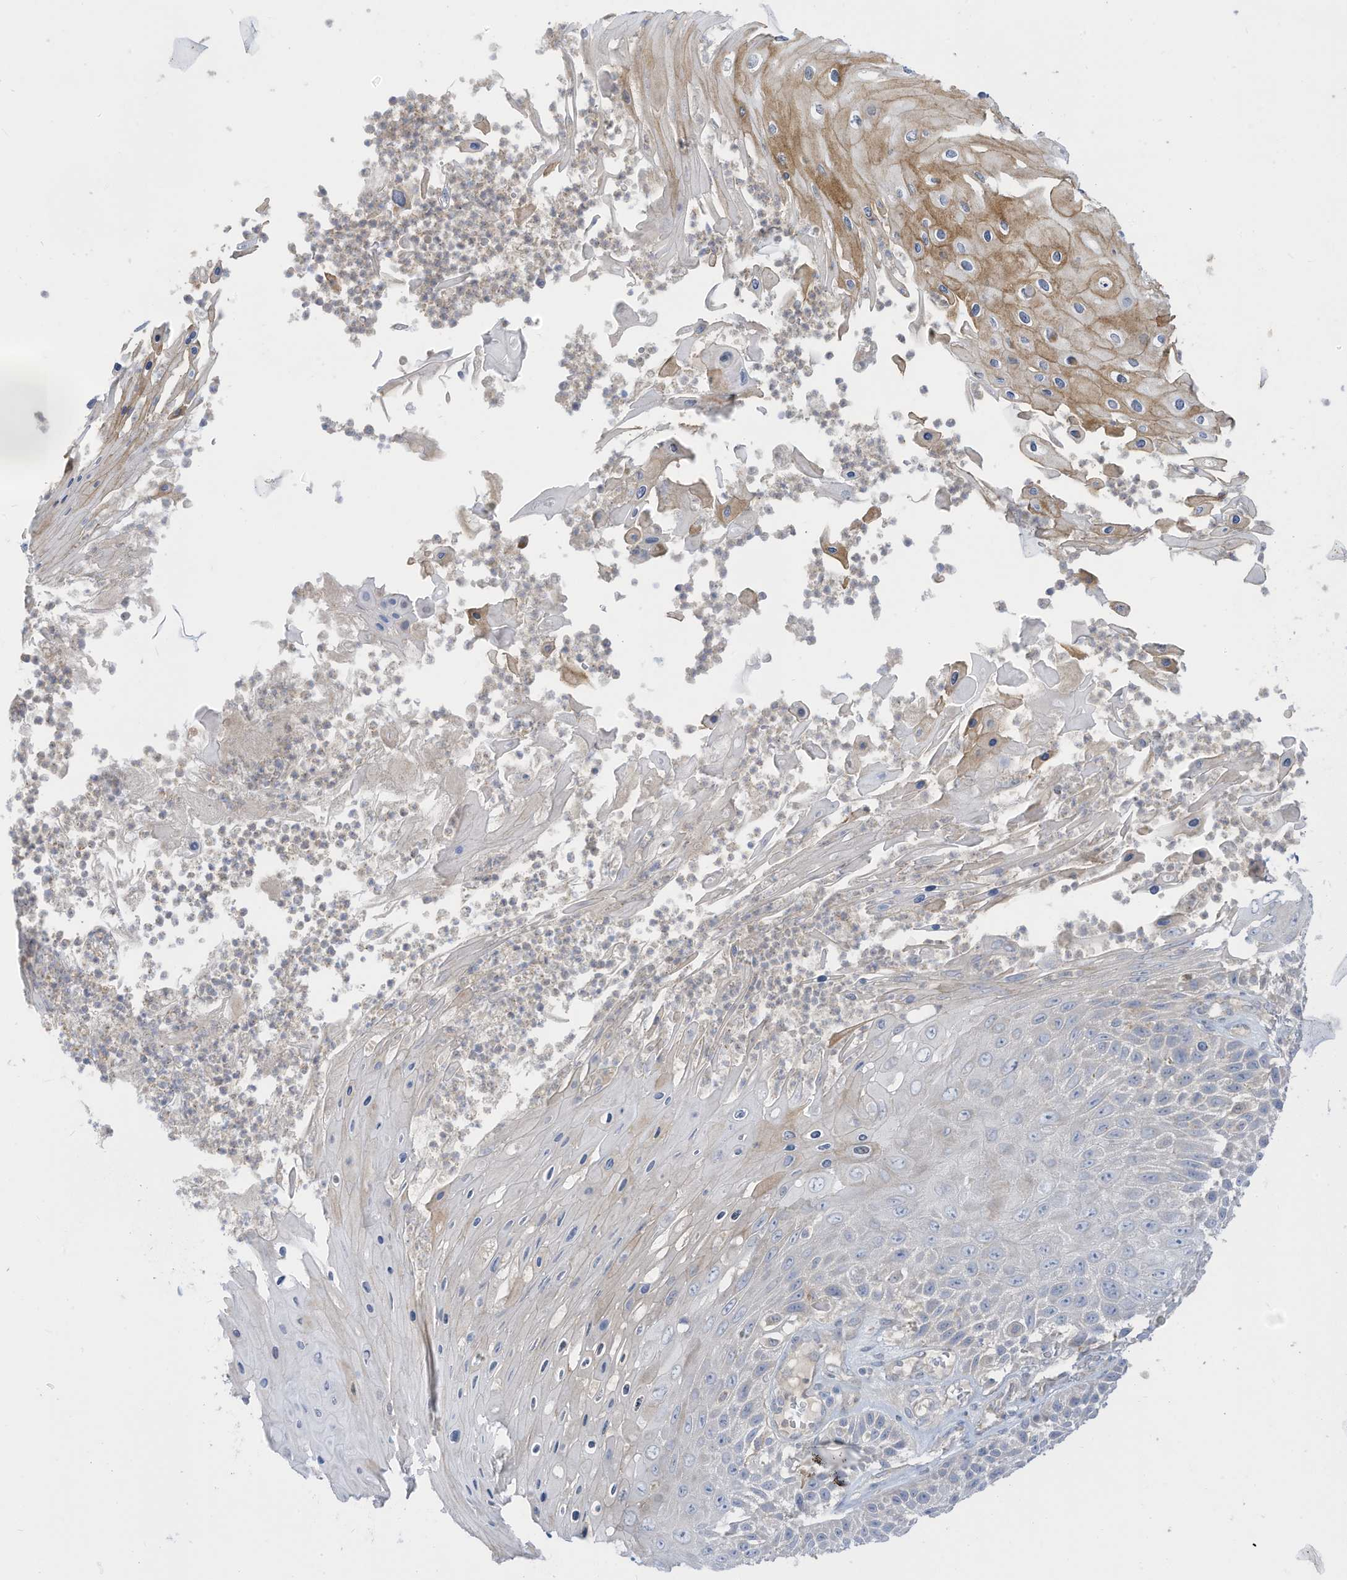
{"staining": {"intensity": "negative", "quantity": "none", "location": "none"}, "tissue": "skin cancer", "cell_type": "Tumor cells", "image_type": "cancer", "snomed": [{"axis": "morphology", "description": "Squamous cell carcinoma, NOS"}, {"axis": "topography", "description": "Skin"}], "caption": "This is an immunohistochemistry (IHC) image of skin squamous cell carcinoma. There is no staining in tumor cells.", "gene": "LRRN2", "patient": {"sex": "female", "age": 88}}